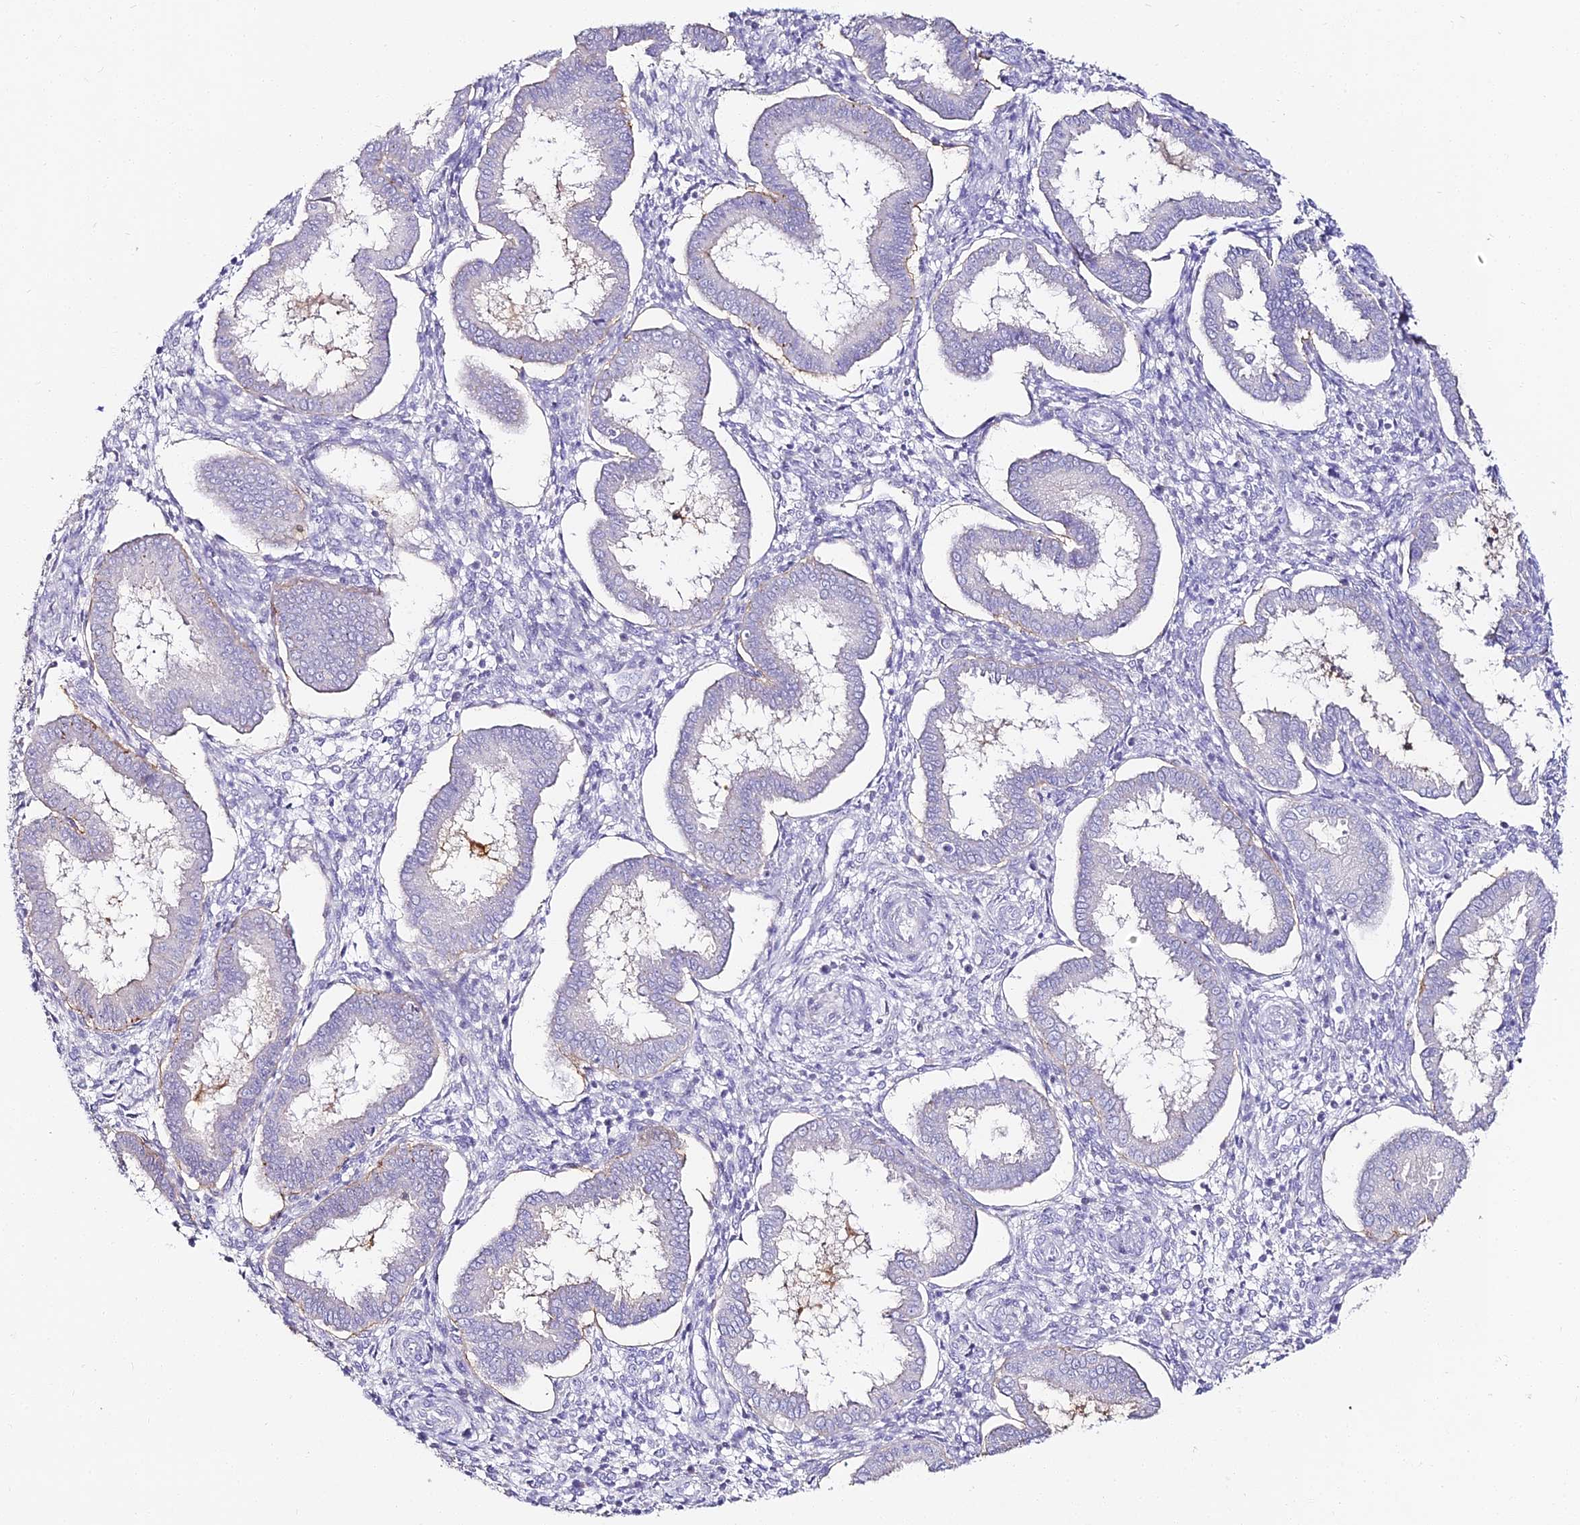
{"staining": {"intensity": "negative", "quantity": "none", "location": "none"}, "tissue": "endometrium", "cell_type": "Cells in endometrial stroma", "image_type": "normal", "snomed": [{"axis": "morphology", "description": "Normal tissue, NOS"}, {"axis": "topography", "description": "Endometrium"}], "caption": "A photomicrograph of human endometrium is negative for staining in cells in endometrial stroma. (Brightfield microscopy of DAB IHC at high magnification).", "gene": "ALPG", "patient": {"sex": "female", "age": 24}}